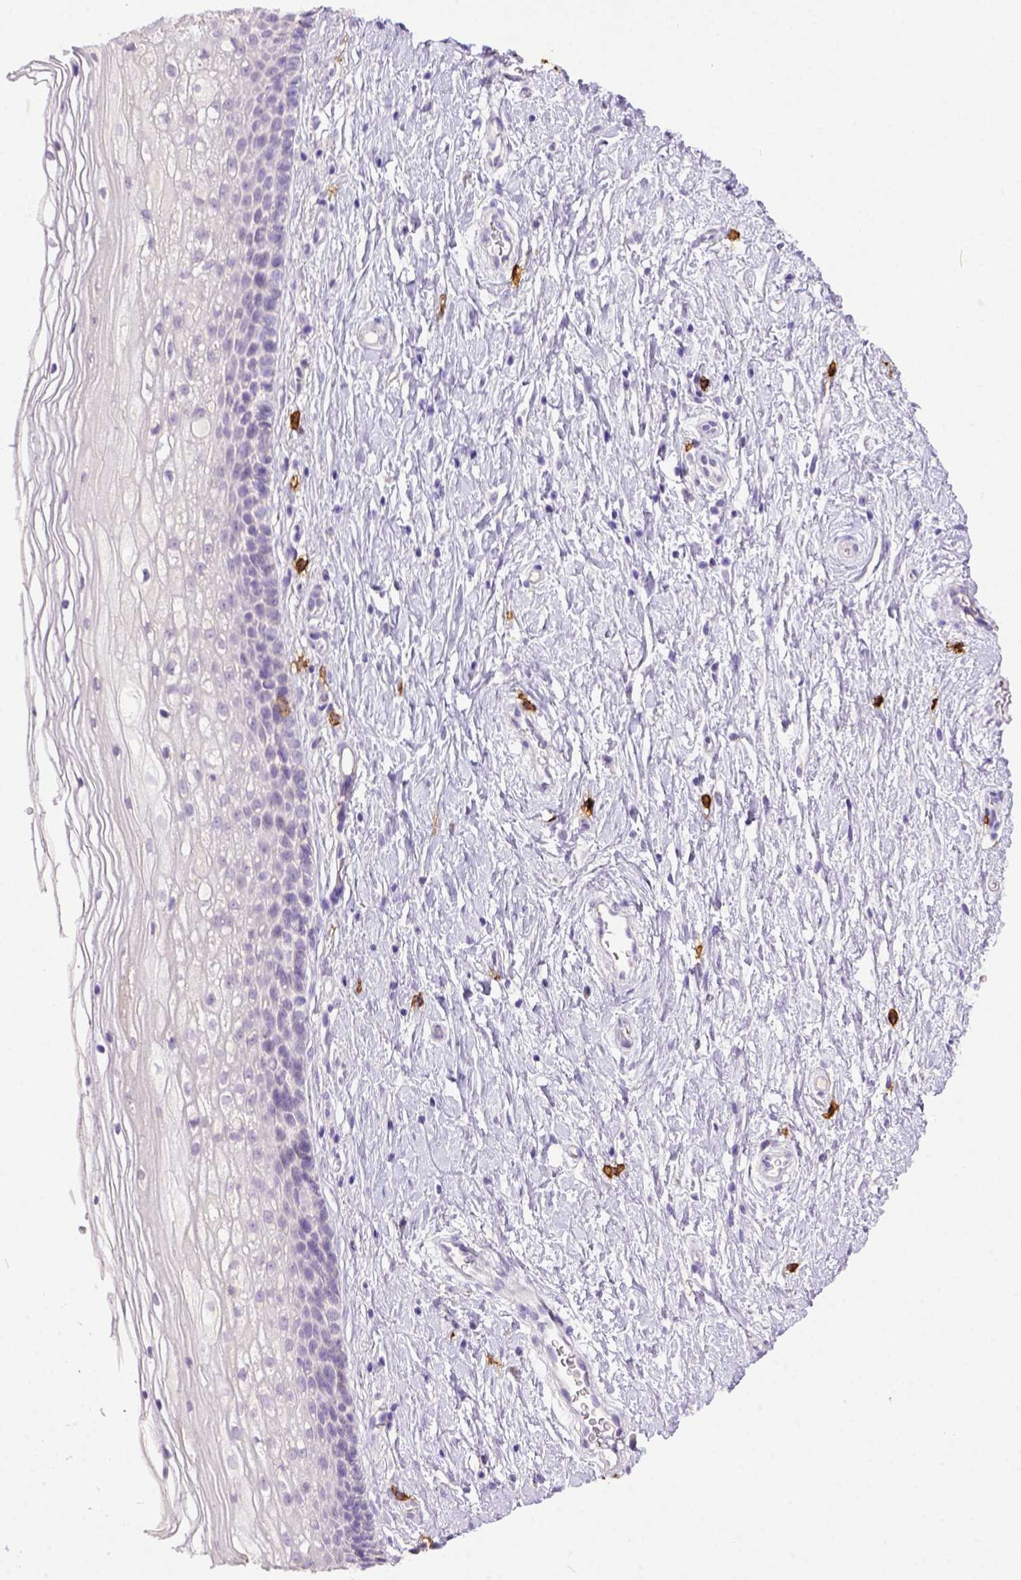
{"staining": {"intensity": "negative", "quantity": "none", "location": "none"}, "tissue": "cervix", "cell_type": "Glandular cells", "image_type": "normal", "snomed": [{"axis": "morphology", "description": "Normal tissue, NOS"}, {"axis": "topography", "description": "Cervix"}], "caption": "Immunohistochemistry (IHC) micrograph of normal cervix stained for a protein (brown), which displays no expression in glandular cells.", "gene": "KIT", "patient": {"sex": "female", "age": 34}}